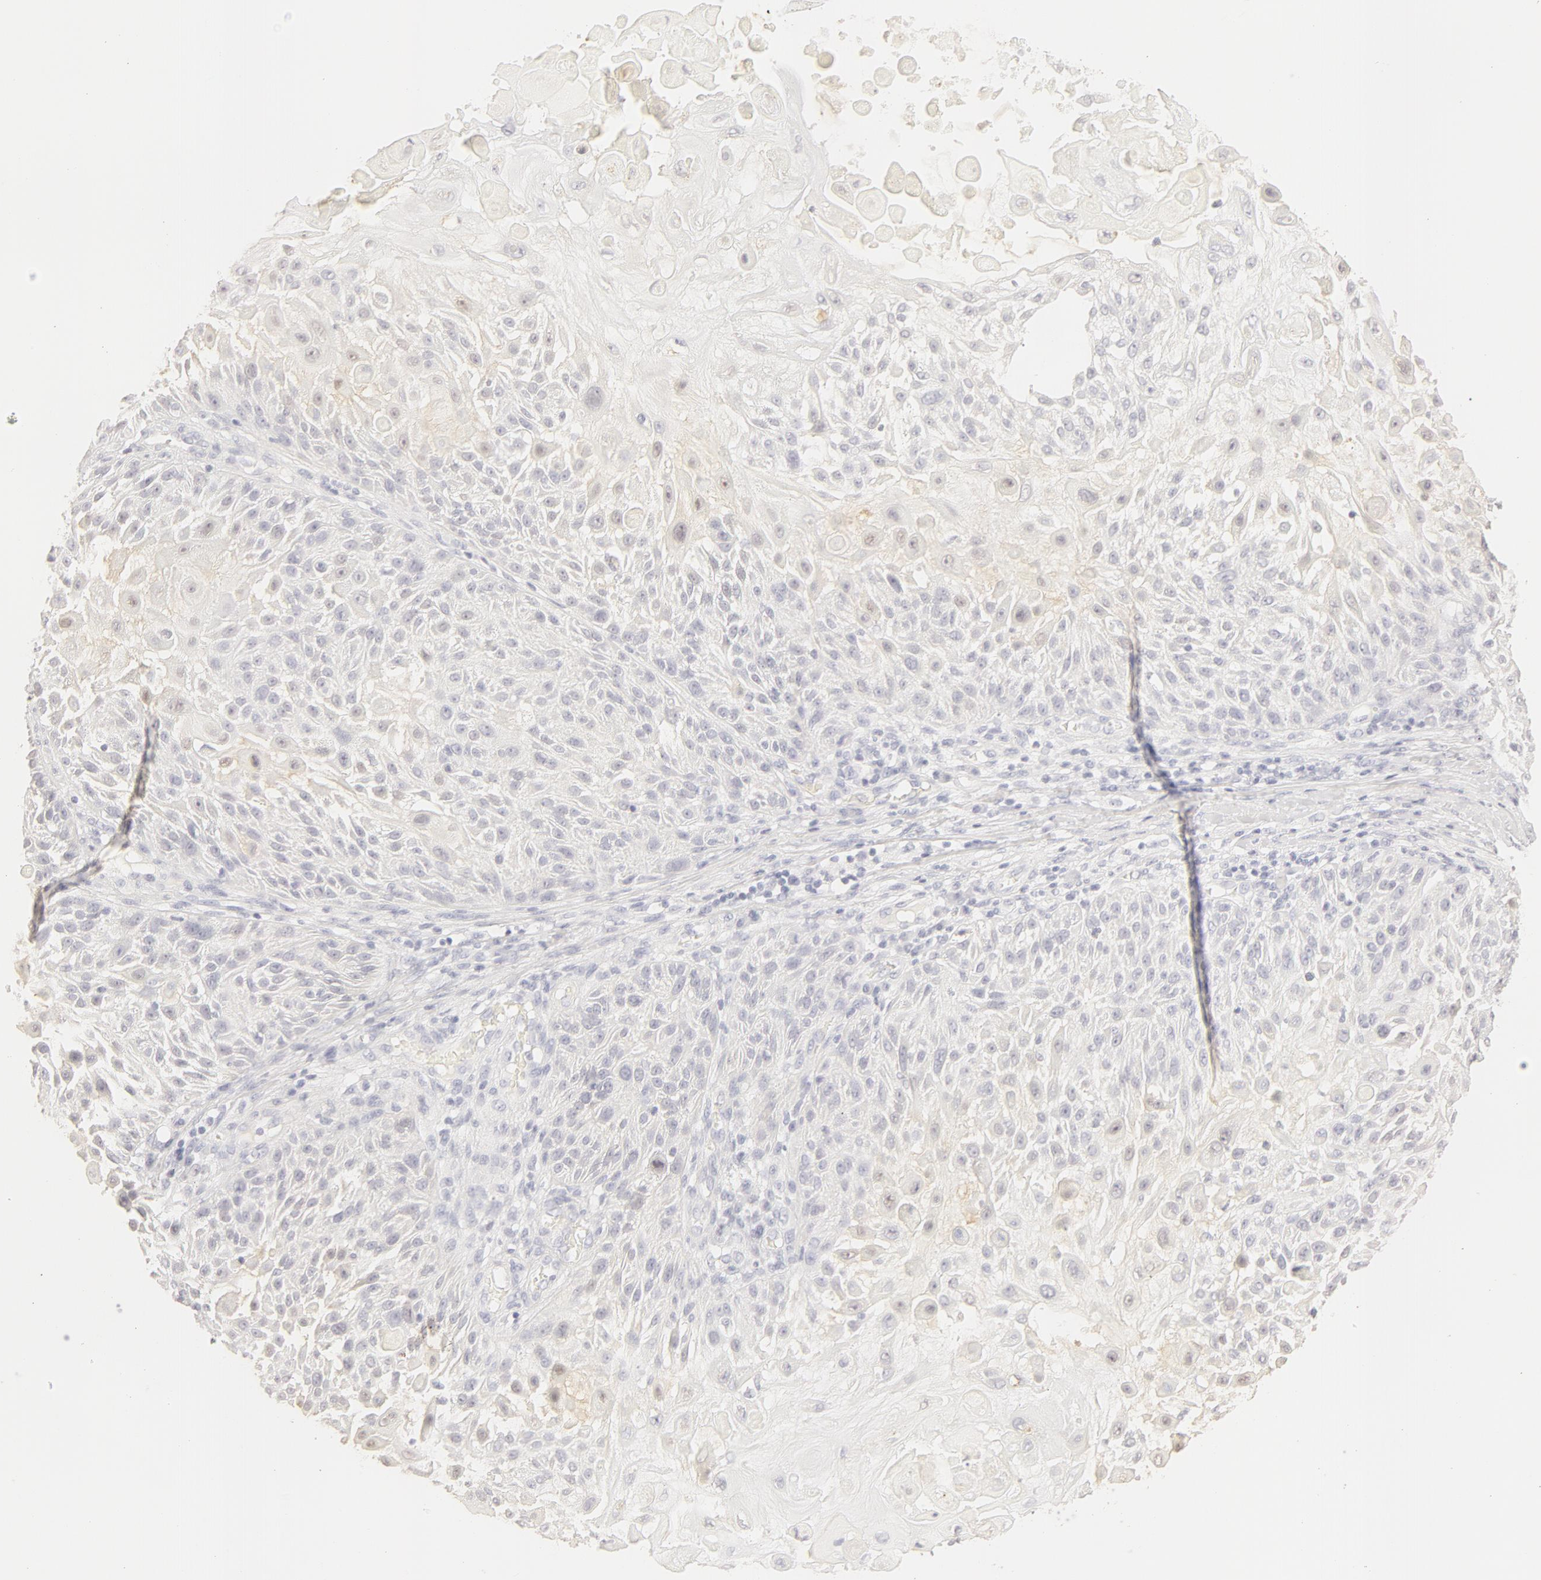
{"staining": {"intensity": "negative", "quantity": "none", "location": "none"}, "tissue": "skin cancer", "cell_type": "Tumor cells", "image_type": "cancer", "snomed": [{"axis": "morphology", "description": "Squamous cell carcinoma, NOS"}, {"axis": "topography", "description": "Skin"}], "caption": "Immunohistochemistry (IHC) of human skin cancer demonstrates no staining in tumor cells.", "gene": "LGALS7B", "patient": {"sex": "female", "age": 89}}